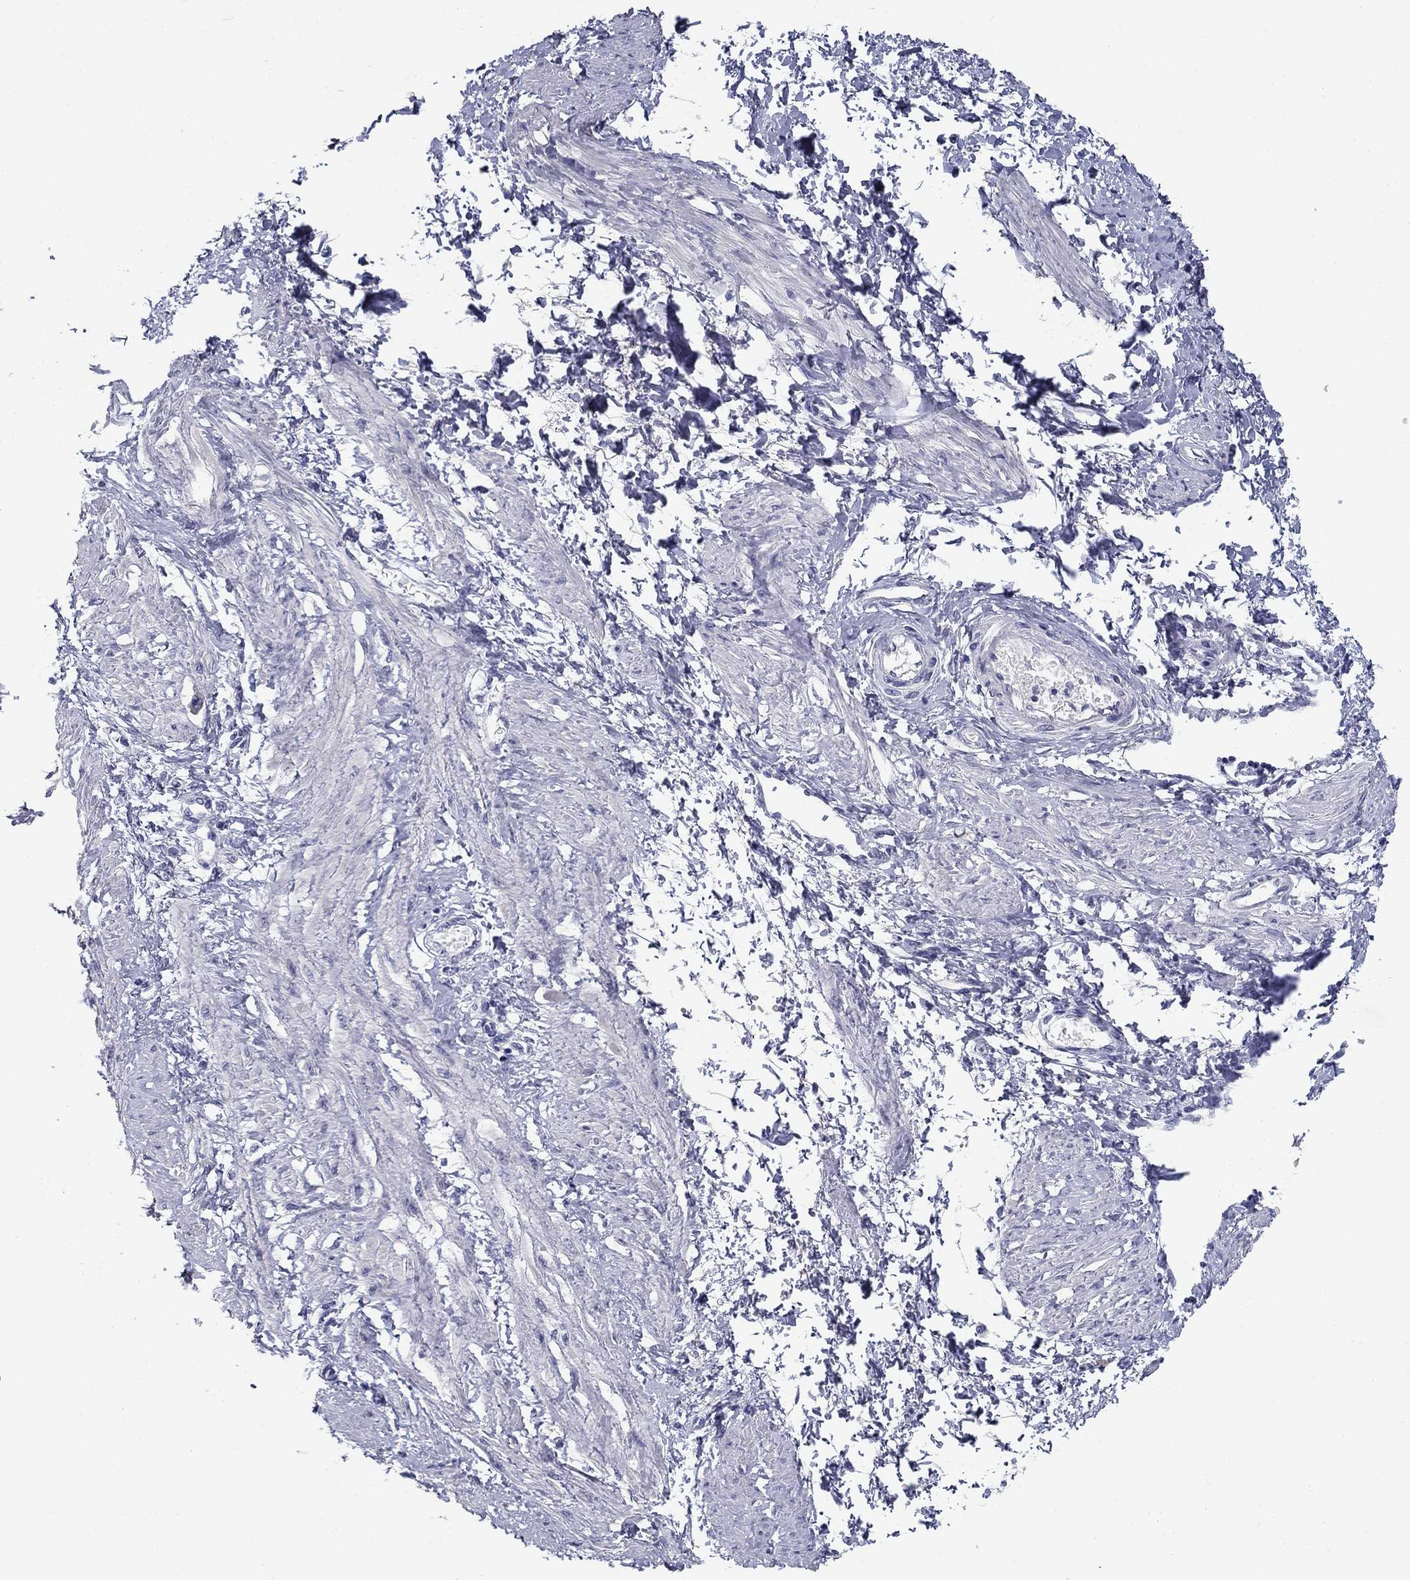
{"staining": {"intensity": "negative", "quantity": "none", "location": "none"}, "tissue": "smooth muscle", "cell_type": "Smooth muscle cells", "image_type": "normal", "snomed": [{"axis": "morphology", "description": "Normal tissue, NOS"}, {"axis": "topography", "description": "Smooth muscle"}, {"axis": "topography", "description": "Uterus"}], "caption": "IHC photomicrograph of normal human smooth muscle stained for a protein (brown), which demonstrates no positivity in smooth muscle cells.", "gene": "POMC", "patient": {"sex": "female", "age": 39}}